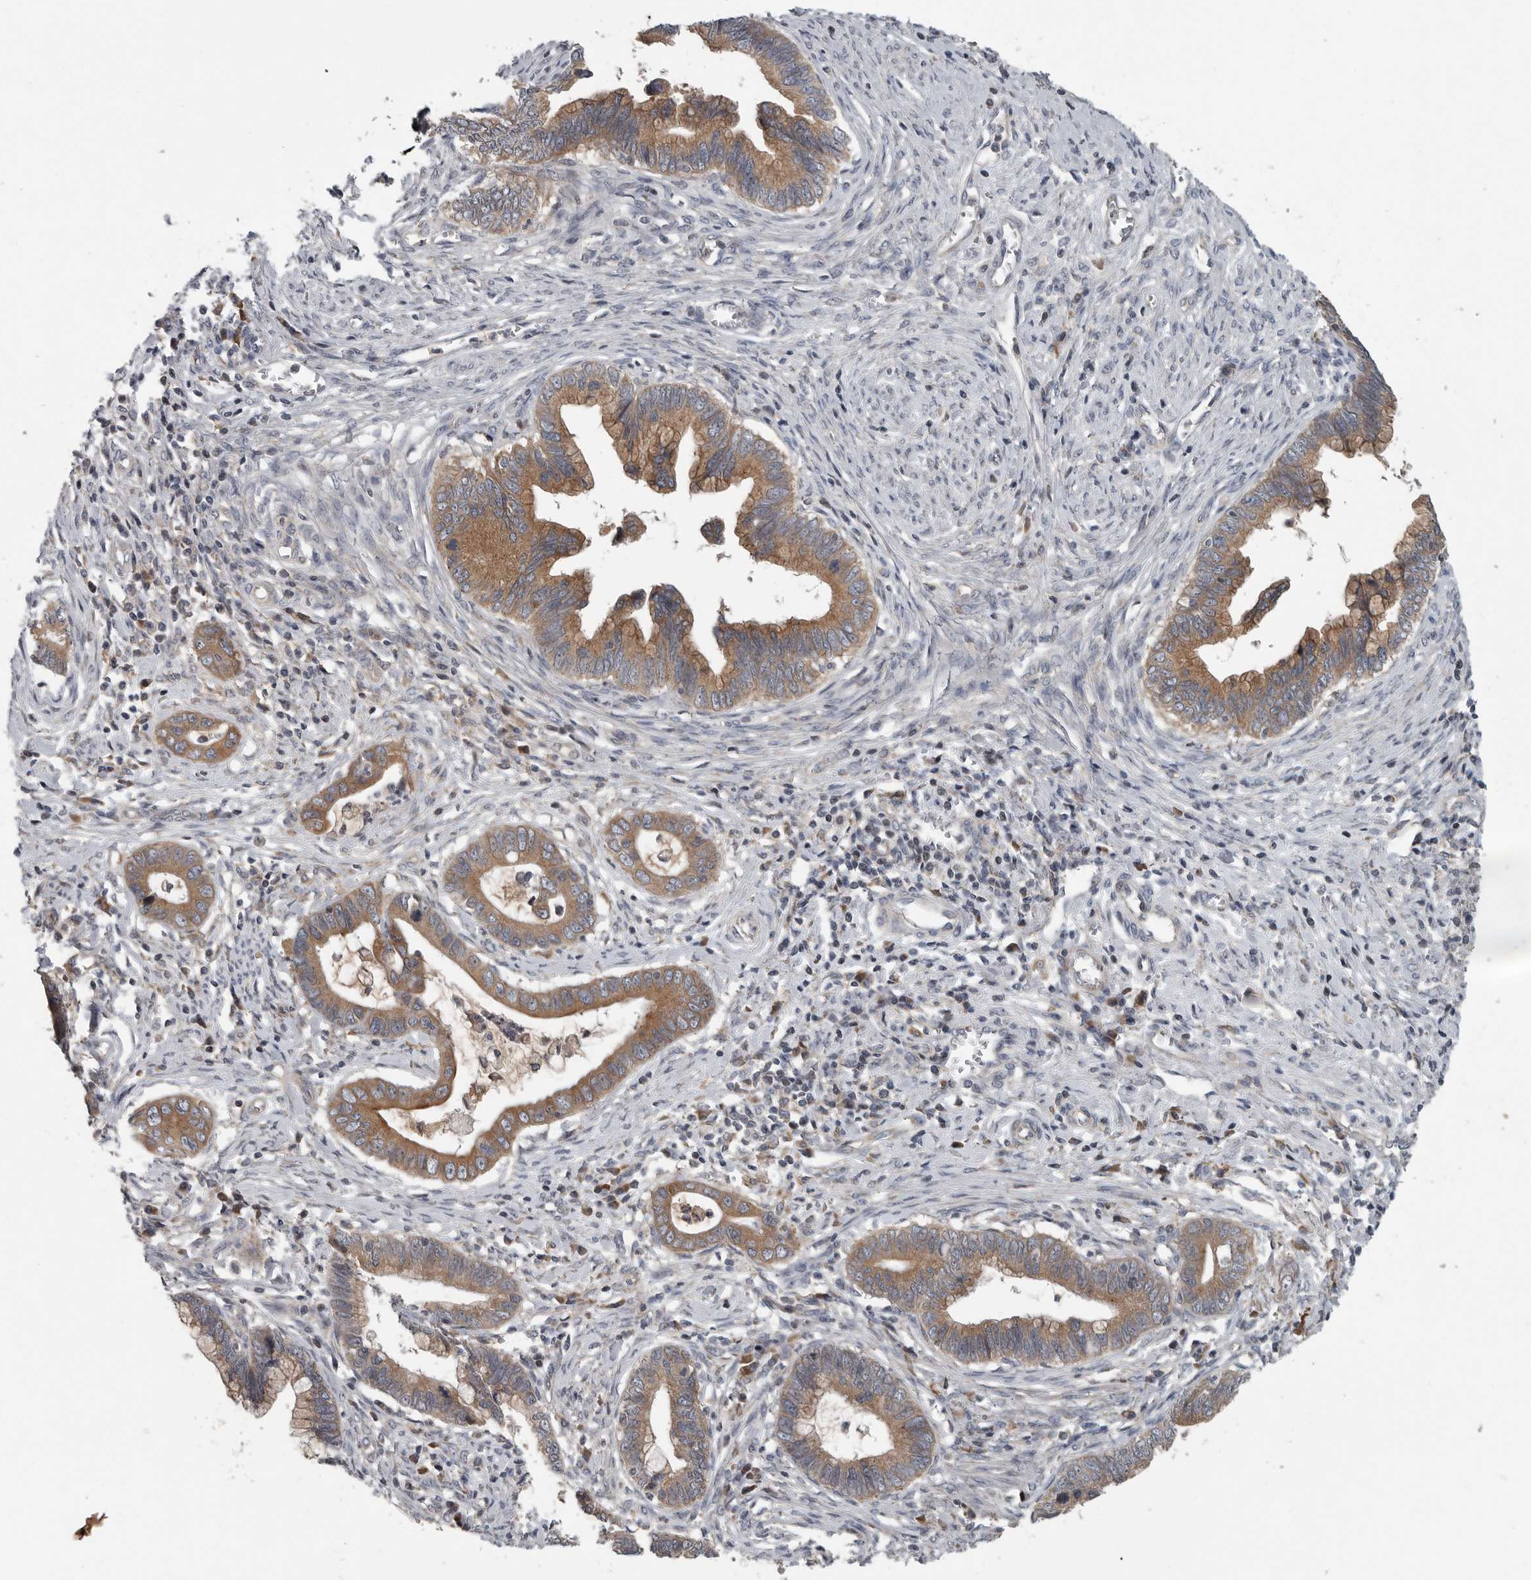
{"staining": {"intensity": "moderate", "quantity": ">75%", "location": "cytoplasmic/membranous"}, "tissue": "cervical cancer", "cell_type": "Tumor cells", "image_type": "cancer", "snomed": [{"axis": "morphology", "description": "Adenocarcinoma, NOS"}, {"axis": "topography", "description": "Cervix"}], "caption": "Immunohistochemical staining of human cervical adenocarcinoma shows medium levels of moderate cytoplasmic/membranous protein staining in about >75% of tumor cells.", "gene": "TMEM199", "patient": {"sex": "female", "age": 44}}